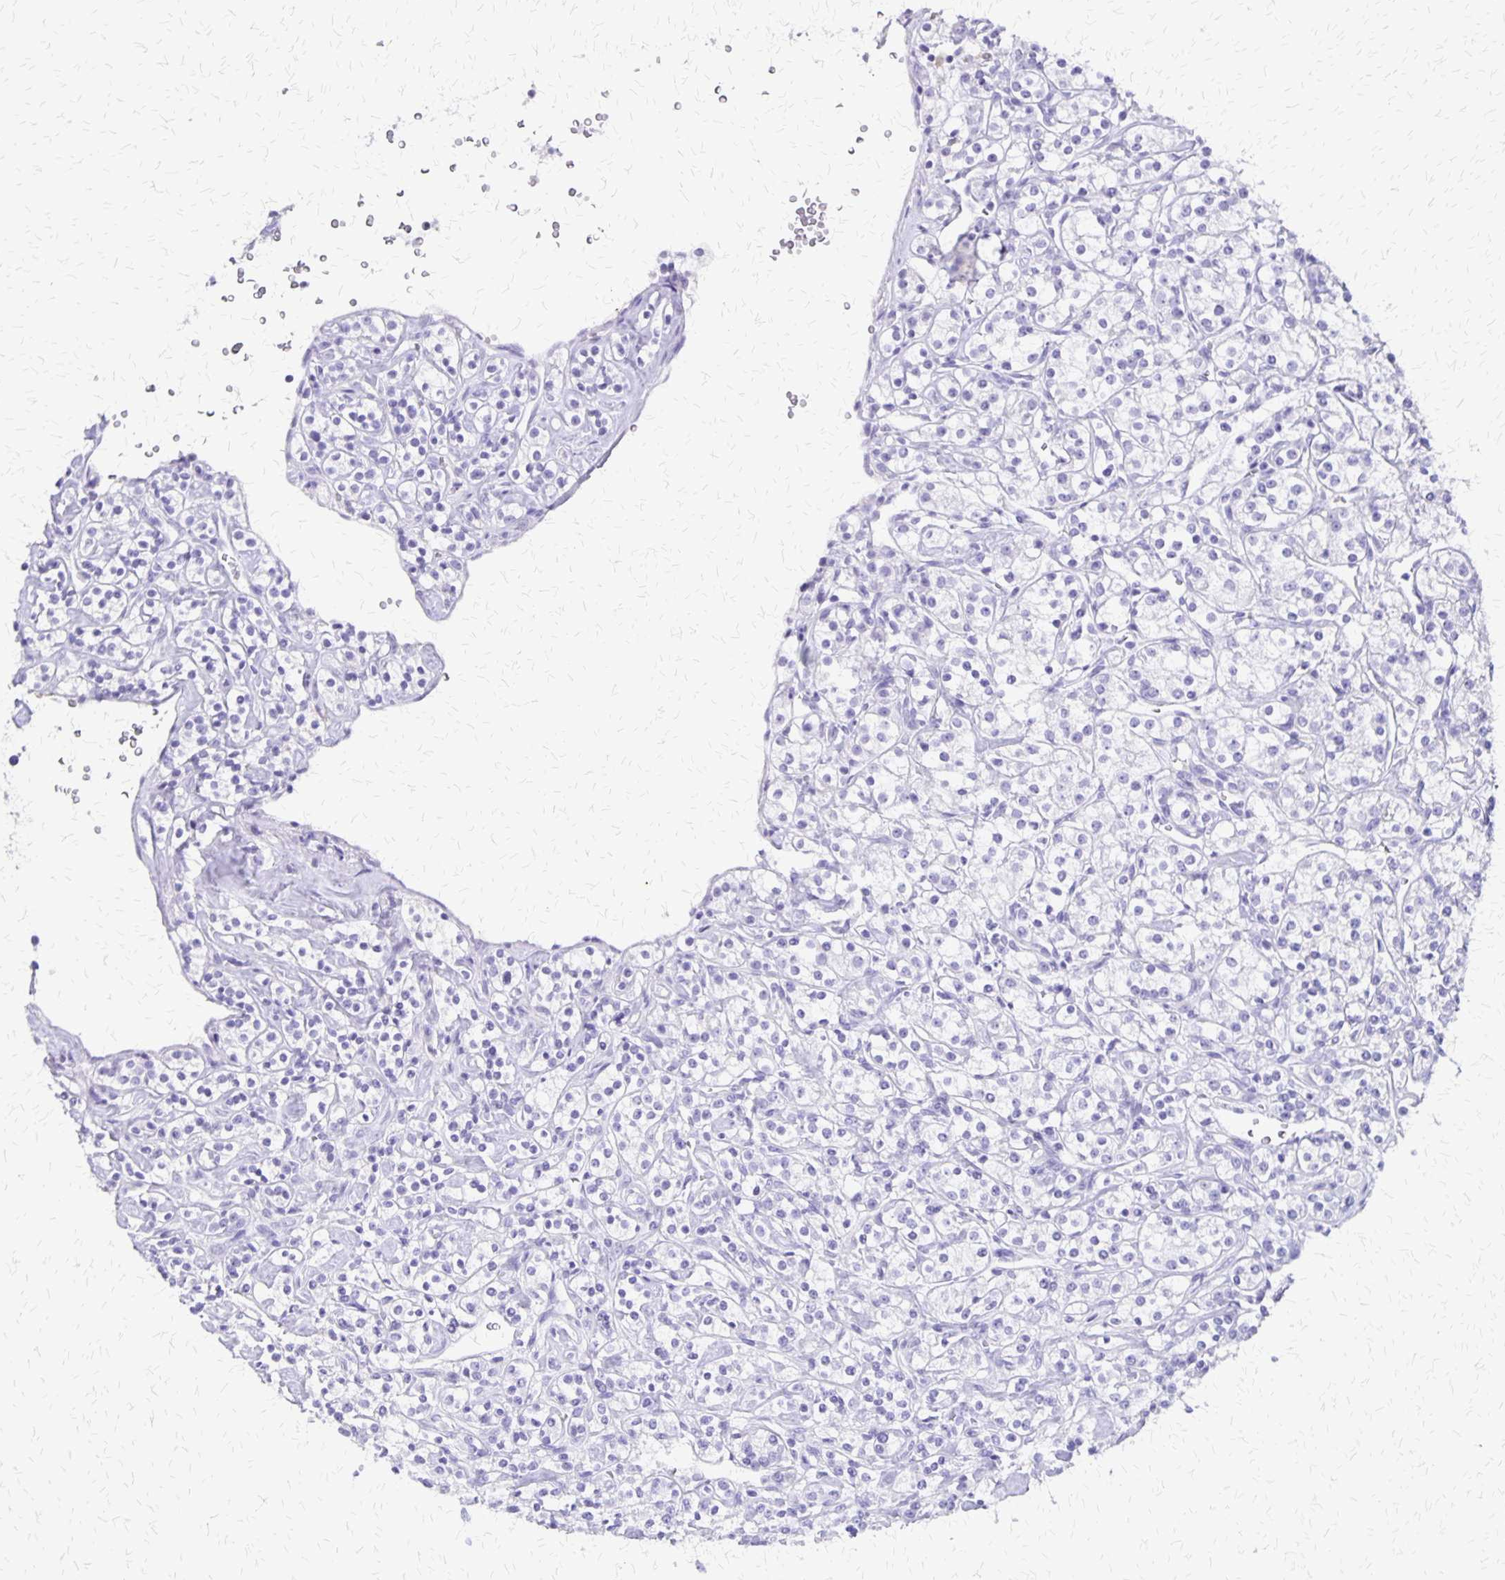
{"staining": {"intensity": "negative", "quantity": "none", "location": "none"}, "tissue": "renal cancer", "cell_type": "Tumor cells", "image_type": "cancer", "snomed": [{"axis": "morphology", "description": "Adenocarcinoma, NOS"}, {"axis": "topography", "description": "Kidney"}], "caption": "Image shows no protein staining in tumor cells of renal cancer (adenocarcinoma) tissue.", "gene": "SLC13A2", "patient": {"sex": "male", "age": 77}}